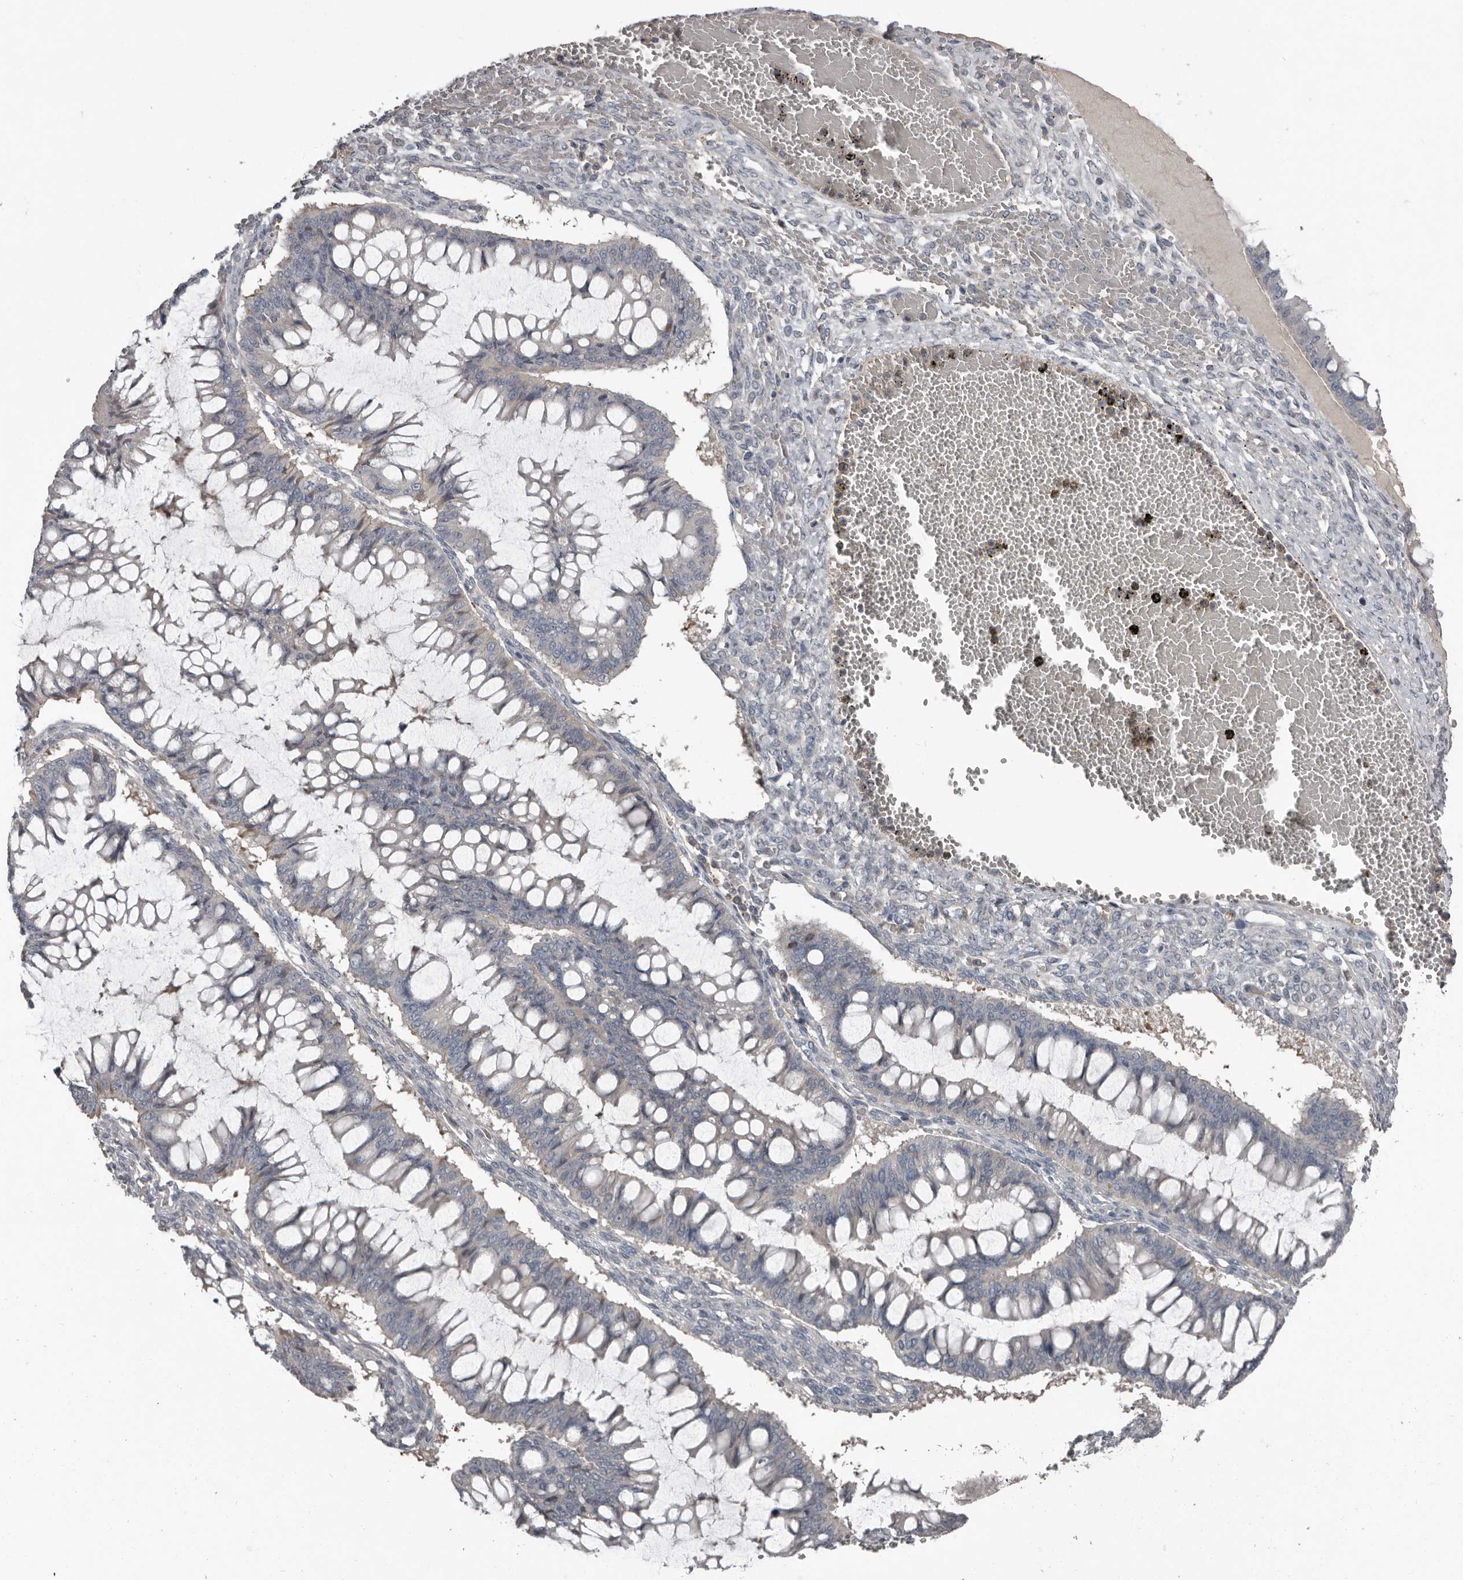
{"staining": {"intensity": "negative", "quantity": "none", "location": "none"}, "tissue": "ovarian cancer", "cell_type": "Tumor cells", "image_type": "cancer", "snomed": [{"axis": "morphology", "description": "Cystadenocarcinoma, mucinous, NOS"}, {"axis": "topography", "description": "Ovary"}], "caption": "Immunohistochemistry (IHC) of human ovarian cancer demonstrates no staining in tumor cells.", "gene": "CA6", "patient": {"sex": "female", "age": 73}}